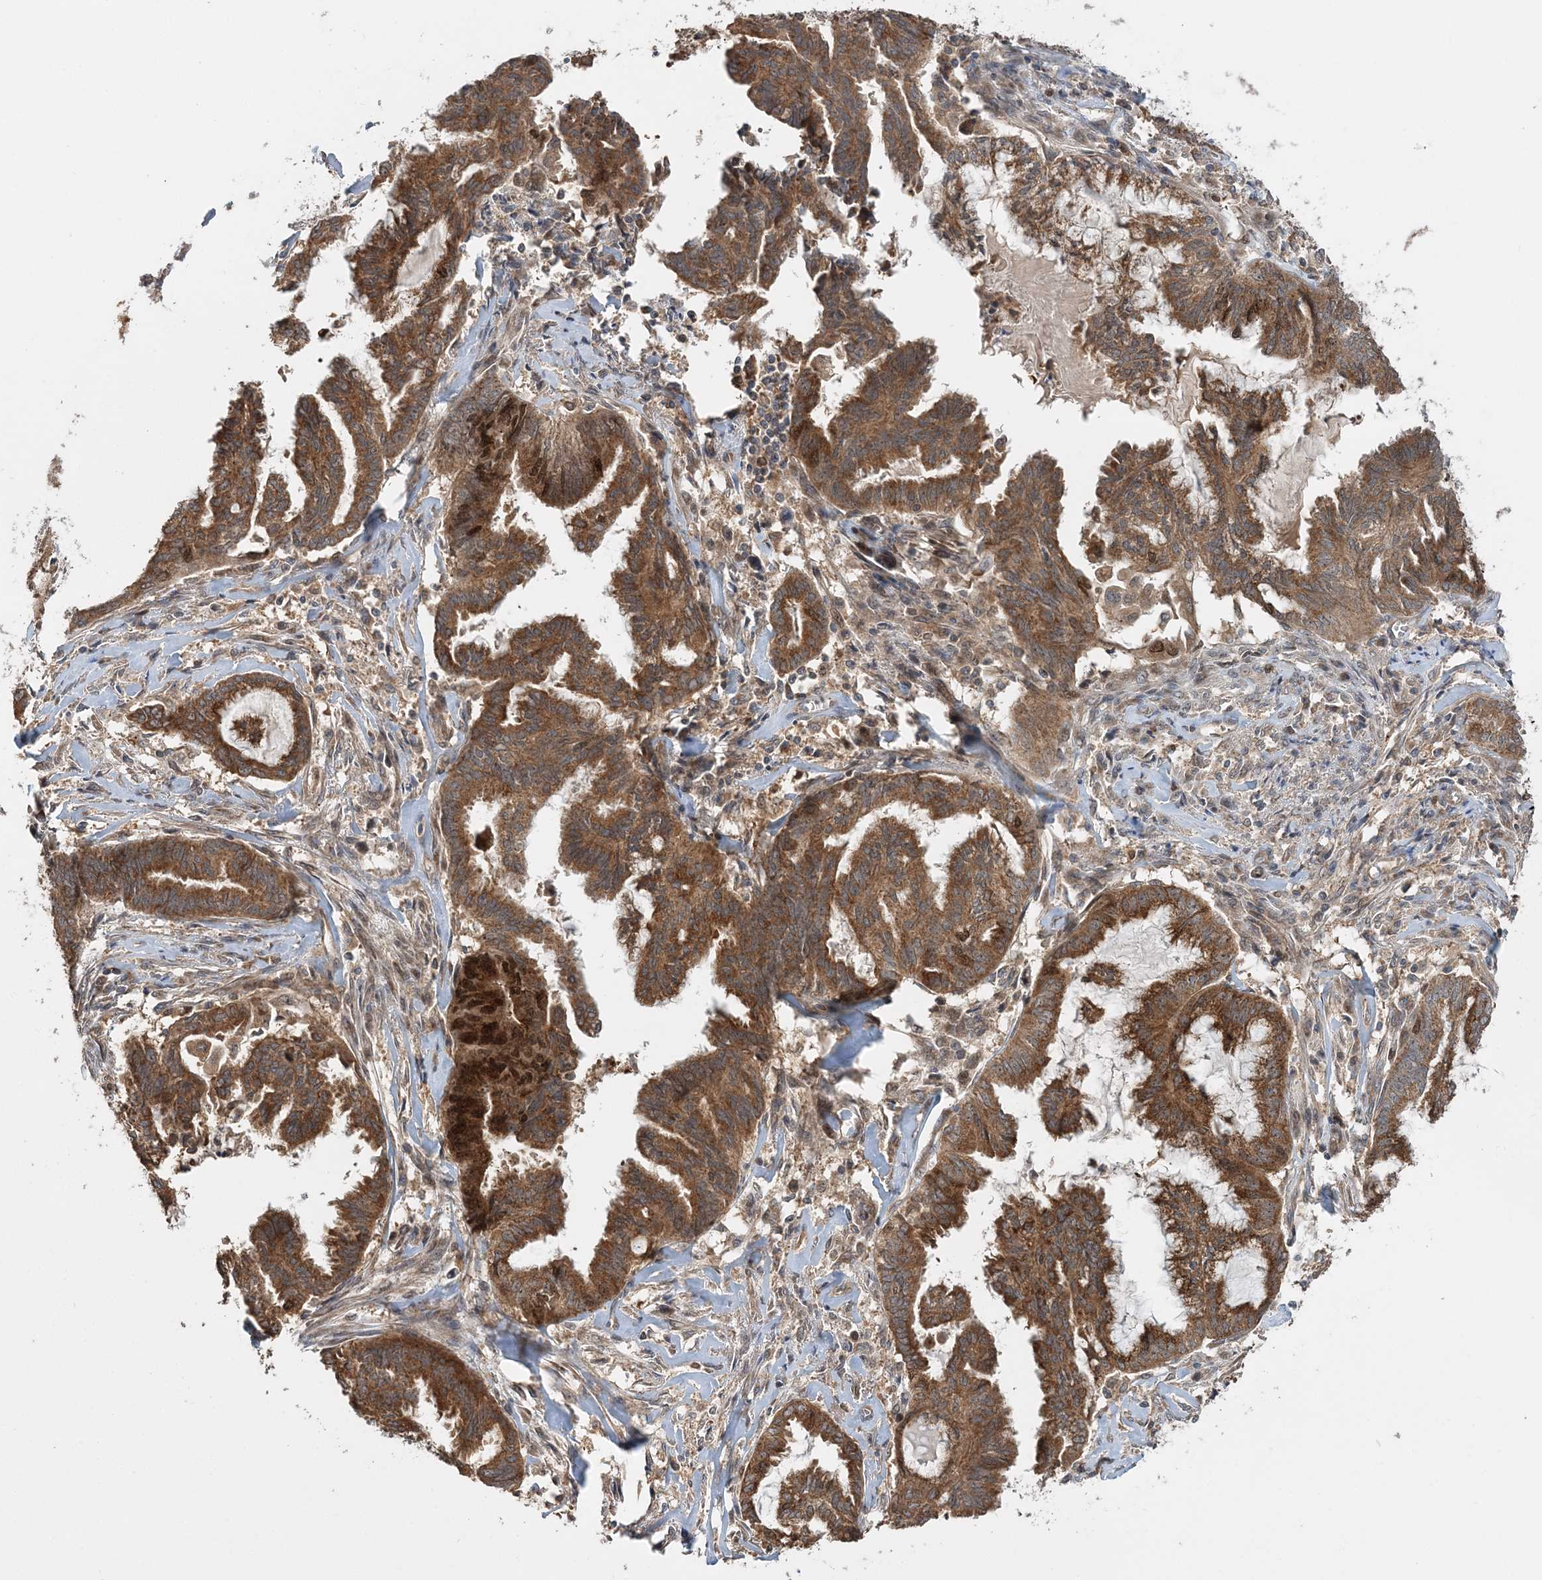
{"staining": {"intensity": "moderate", "quantity": ">75%", "location": "cytoplasmic/membranous"}, "tissue": "endometrial cancer", "cell_type": "Tumor cells", "image_type": "cancer", "snomed": [{"axis": "morphology", "description": "Adenocarcinoma, NOS"}, {"axis": "topography", "description": "Endometrium"}], "caption": "Tumor cells reveal medium levels of moderate cytoplasmic/membranous expression in approximately >75% of cells in human adenocarcinoma (endometrial).", "gene": "KIF4A", "patient": {"sex": "female", "age": 86}}